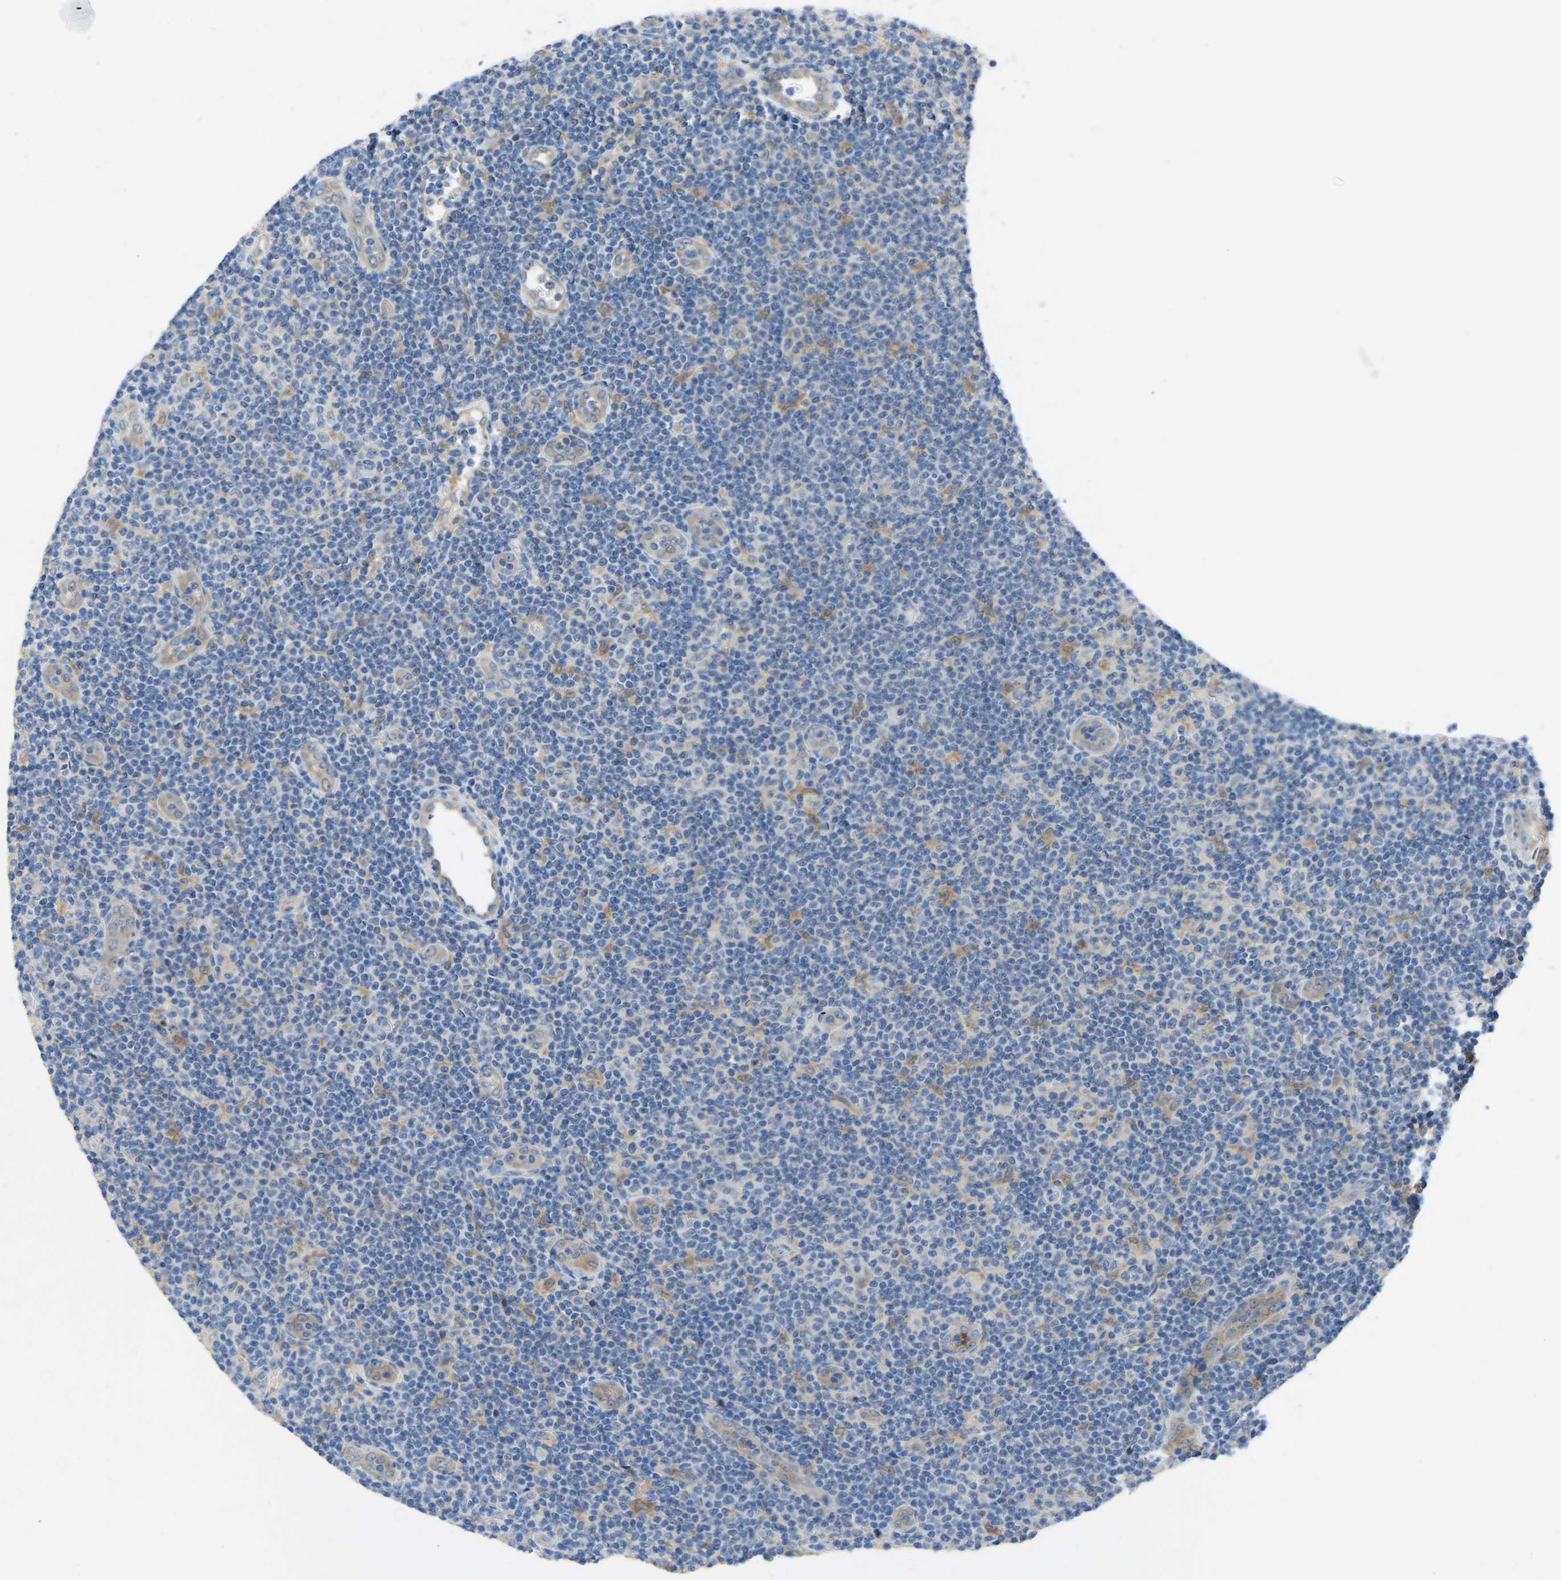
{"staining": {"intensity": "negative", "quantity": "none", "location": "none"}, "tissue": "lymphoma", "cell_type": "Tumor cells", "image_type": "cancer", "snomed": [{"axis": "morphology", "description": "Malignant lymphoma, non-Hodgkin's type, Low grade"}, {"axis": "topography", "description": "Lymph node"}], "caption": "Immunohistochemistry (IHC) image of human lymphoma stained for a protein (brown), which exhibits no positivity in tumor cells.", "gene": "FHIT", "patient": {"sex": "male", "age": 83}}